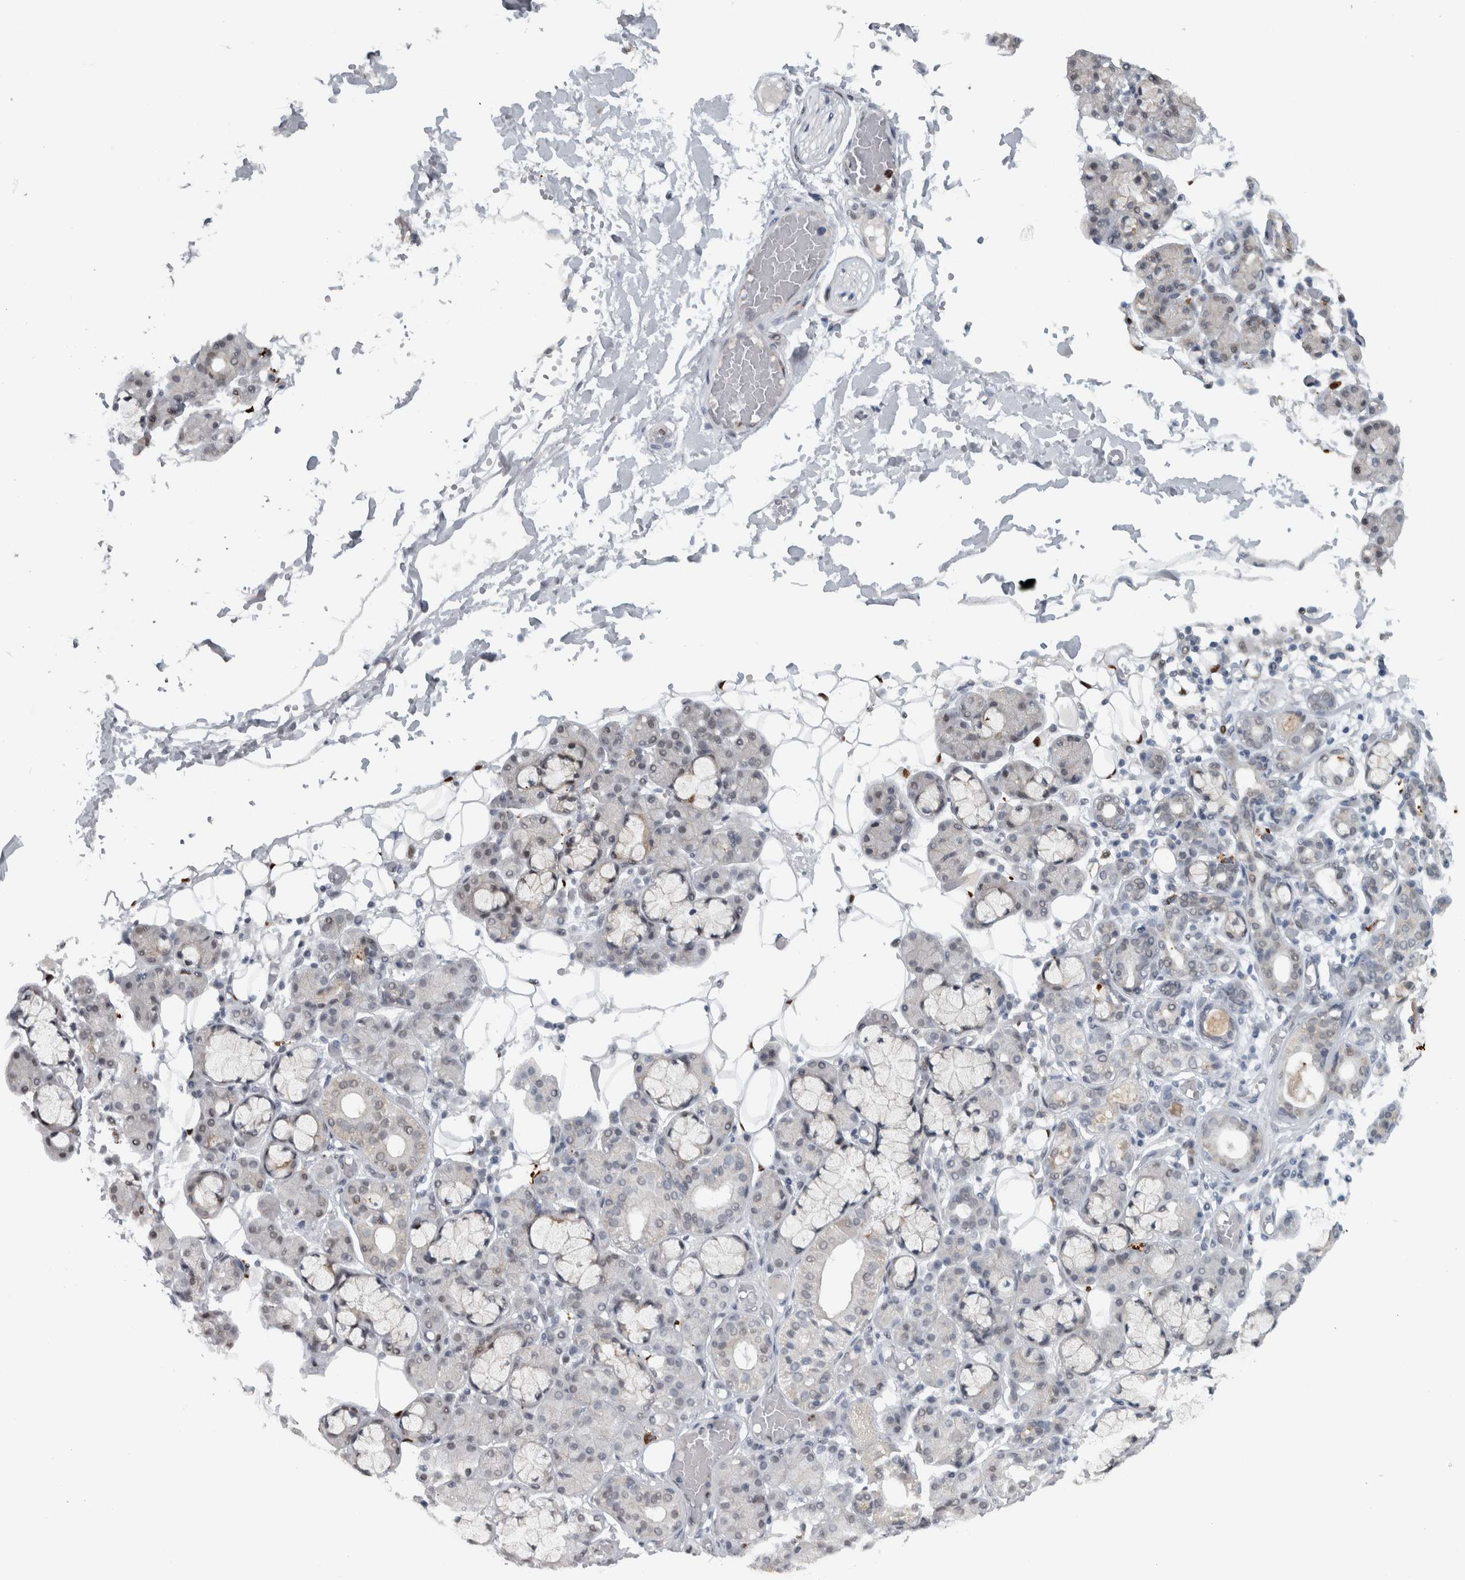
{"staining": {"intensity": "moderate", "quantity": "<25%", "location": "cytoplasmic/membranous"}, "tissue": "salivary gland", "cell_type": "Glandular cells", "image_type": "normal", "snomed": [{"axis": "morphology", "description": "Normal tissue, NOS"}, {"axis": "topography", "description": "Salivary gland"}], "caption": "Benign salivary gland was stained to show a protein in brown. There is low levels of moderate cytoplasmic/membranous staining in about <25% of glandular cells.", "gene": "ADPRM", "patient": {"sex": "male", "age": 63}}